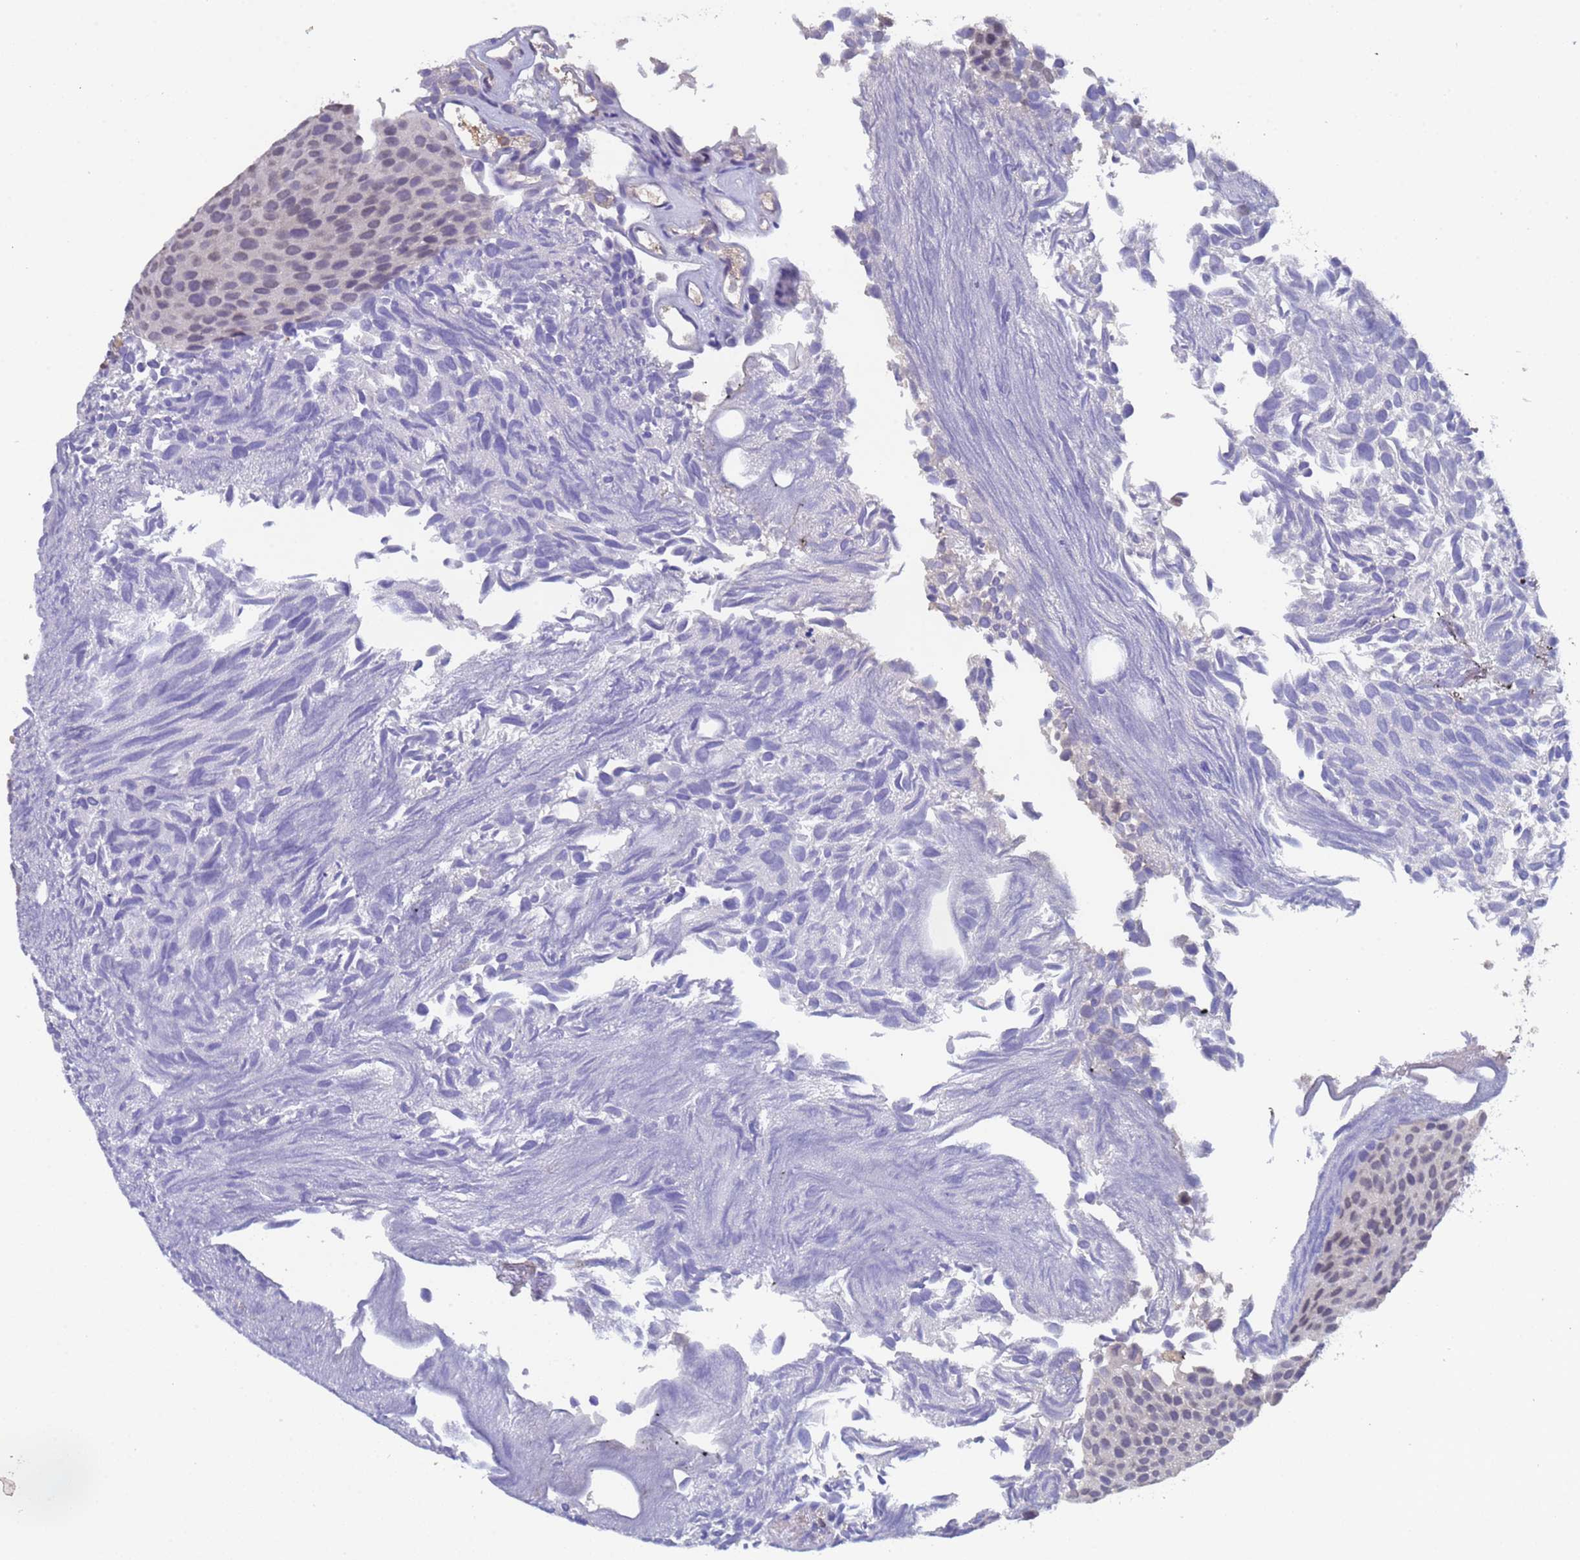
{"staining": {"intensity": "weak", "quantity": "25%-75%", "location": "nuclear"}, "tissue": "urothelial cancer", "cell_type": "Tumor cells", "image_type": "cancer", "snomed": [{"axis": "morphology", "description": "Urothelial carcinoma, Low grade"}, {"axis": "topography", "description": "Urinary bladder"}], "caption": "A brown stain labels weak nuclear positivity of a protein in human urothelial carcinoma (low-grade) tumor cells. (Brightfield microscopy of DAB IHC at high magnification).", "gene": "ZNF248", "patient": {"sex": "male", "age": 89}}